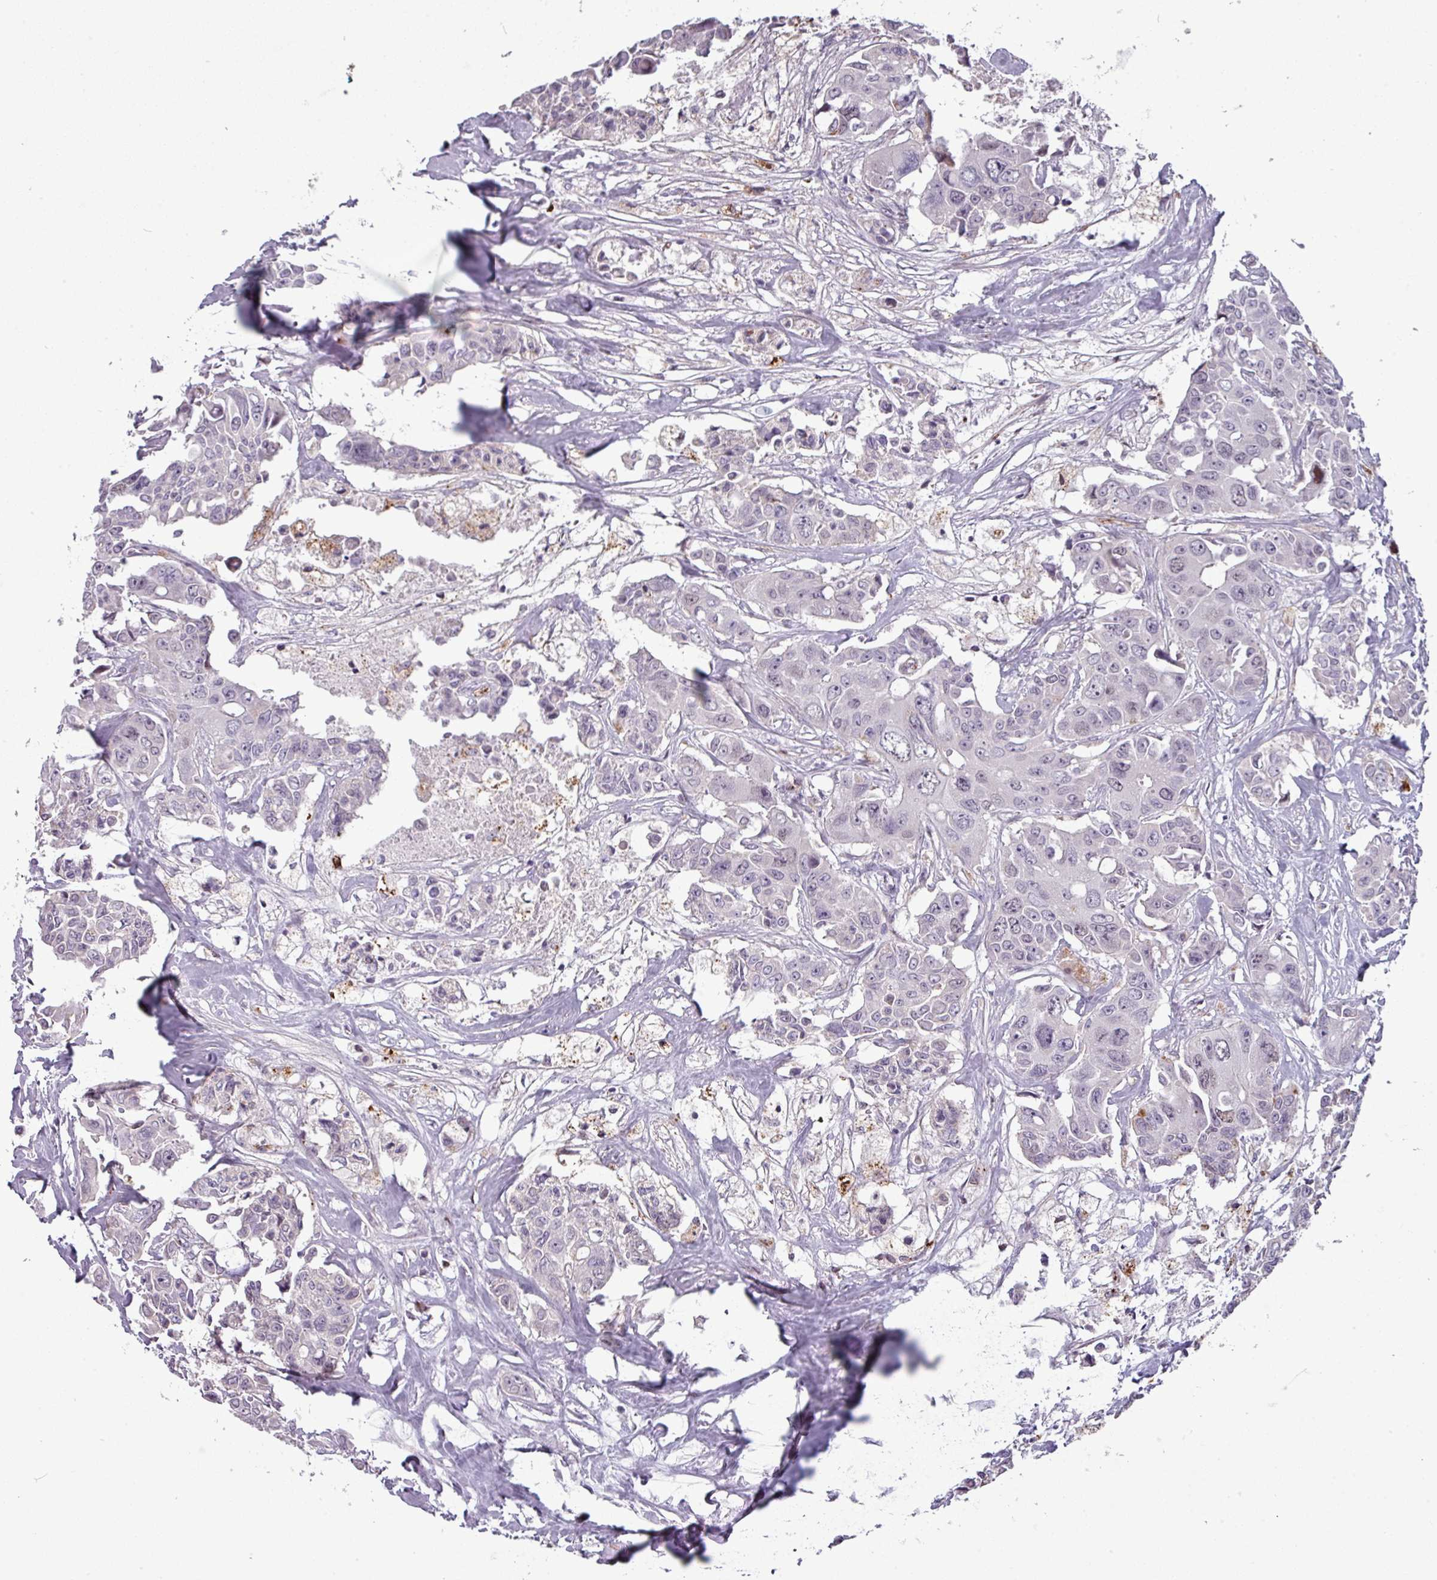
{"staining": {"intensity": "negative", "quantity": "none", "location": "none"}, "tissue": "colorectal cancer", "cell_type": "Tumor cells", "image_type": "cancer", "snomed": [{"axis": "morphology", "description": "Adenocarcinoma, NOS"}, {"axis": "topography", "description": "Rectum"}], "caption": "There is no significant positivity in tumor cells of colorectal adenocarcinoma.", "gene": "TMEFF1", "patient": {"sex": "male", "age": 87}}